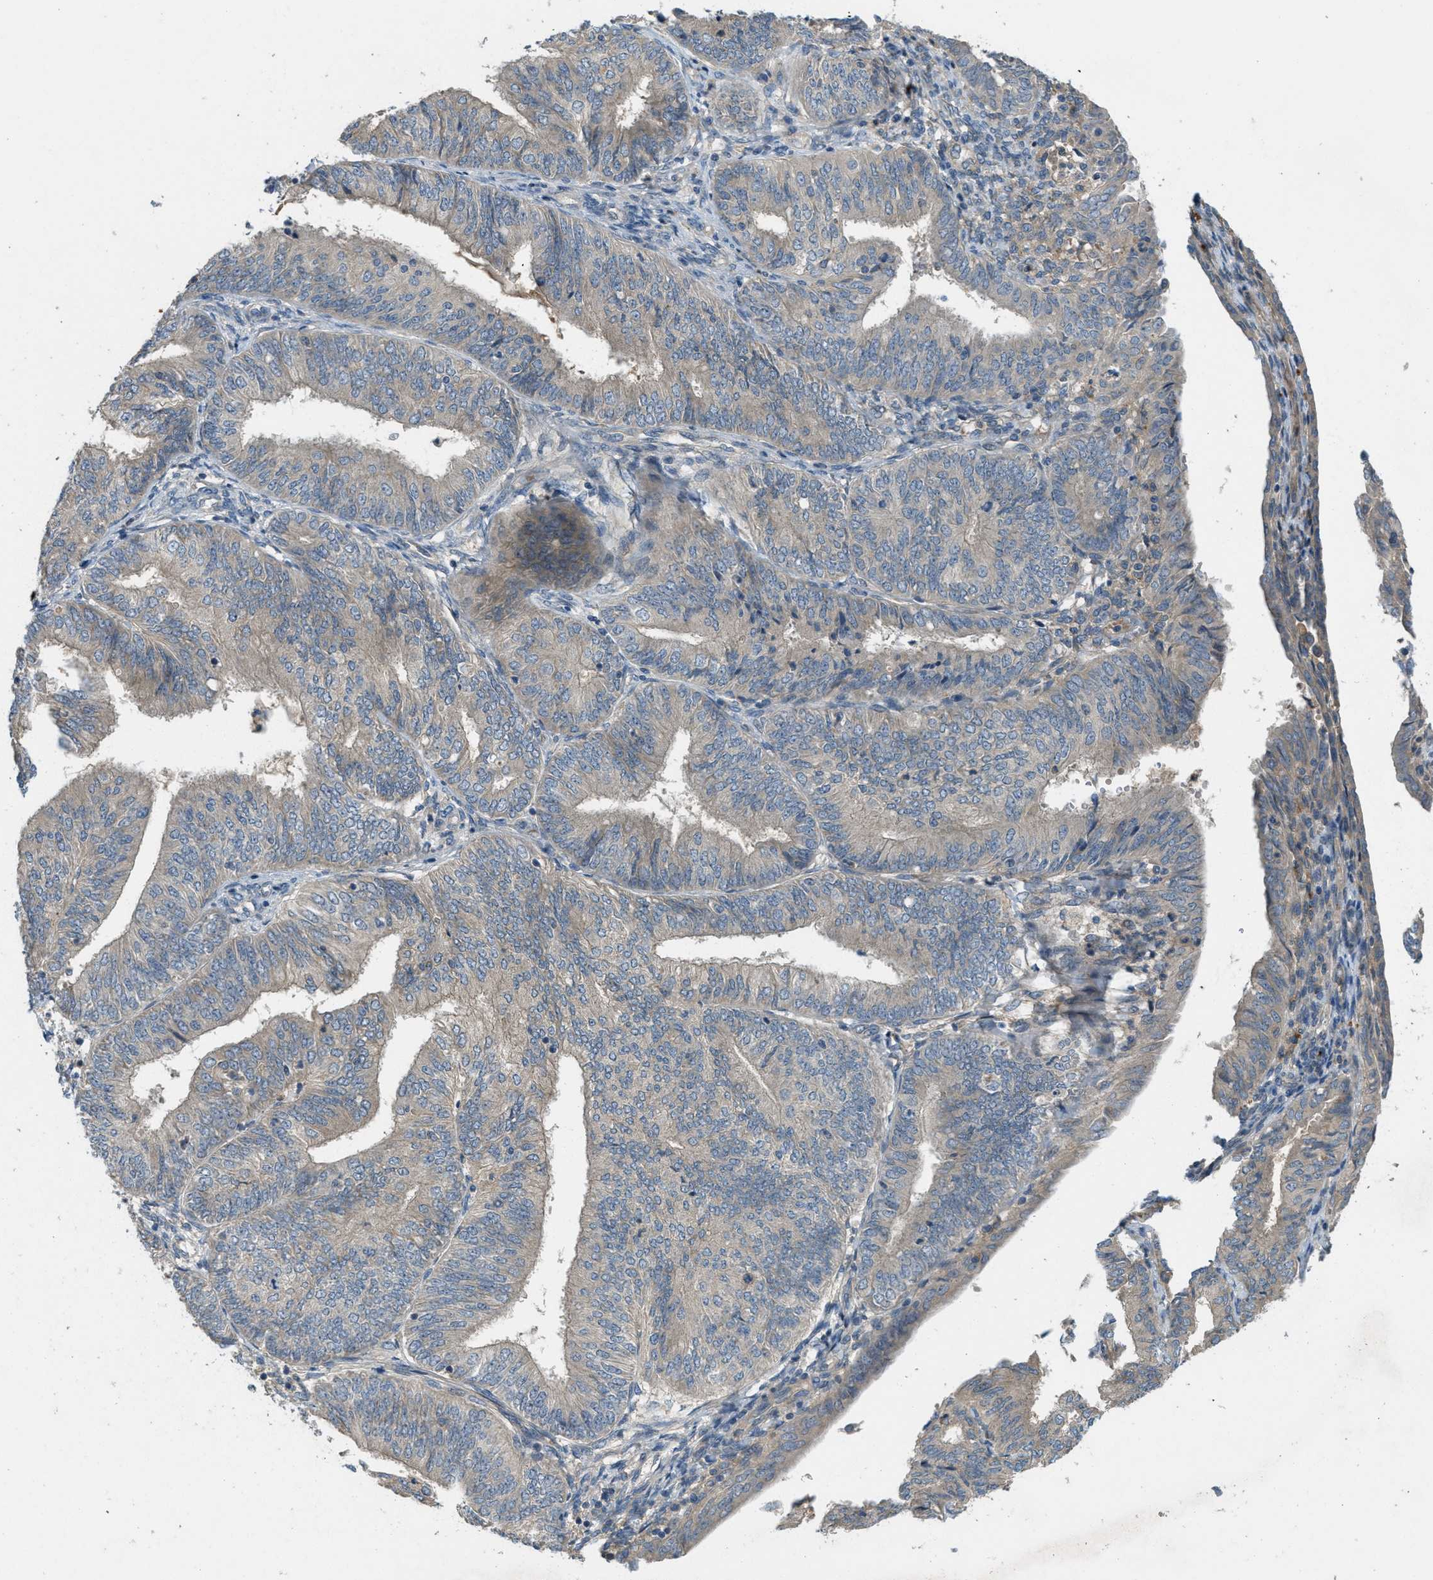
{"staining": {"intensity": "weak", "quantity": ">75%", "location": "cytoplasmic/membranous"}, "tissue": "endometrial cancer", "cell_type": "Tumor cells", "image_type": "cancer", "snomed": [{"axis": "morphology", "description": "Adenocarcinoma, NOS"}, {"axis": "topography", "description": "Endometrium"}], "caption": "Endometrial cancer (adenocarcinoma) tissue exhibits weak cytoplasmic/membranous positivity in approximately >75% of tumor cells, visualized by immunohistochemistry. Nuclei are stained in blue.", "gene": "ADCY6", "patient": {"sex": "female", "age": 58}}